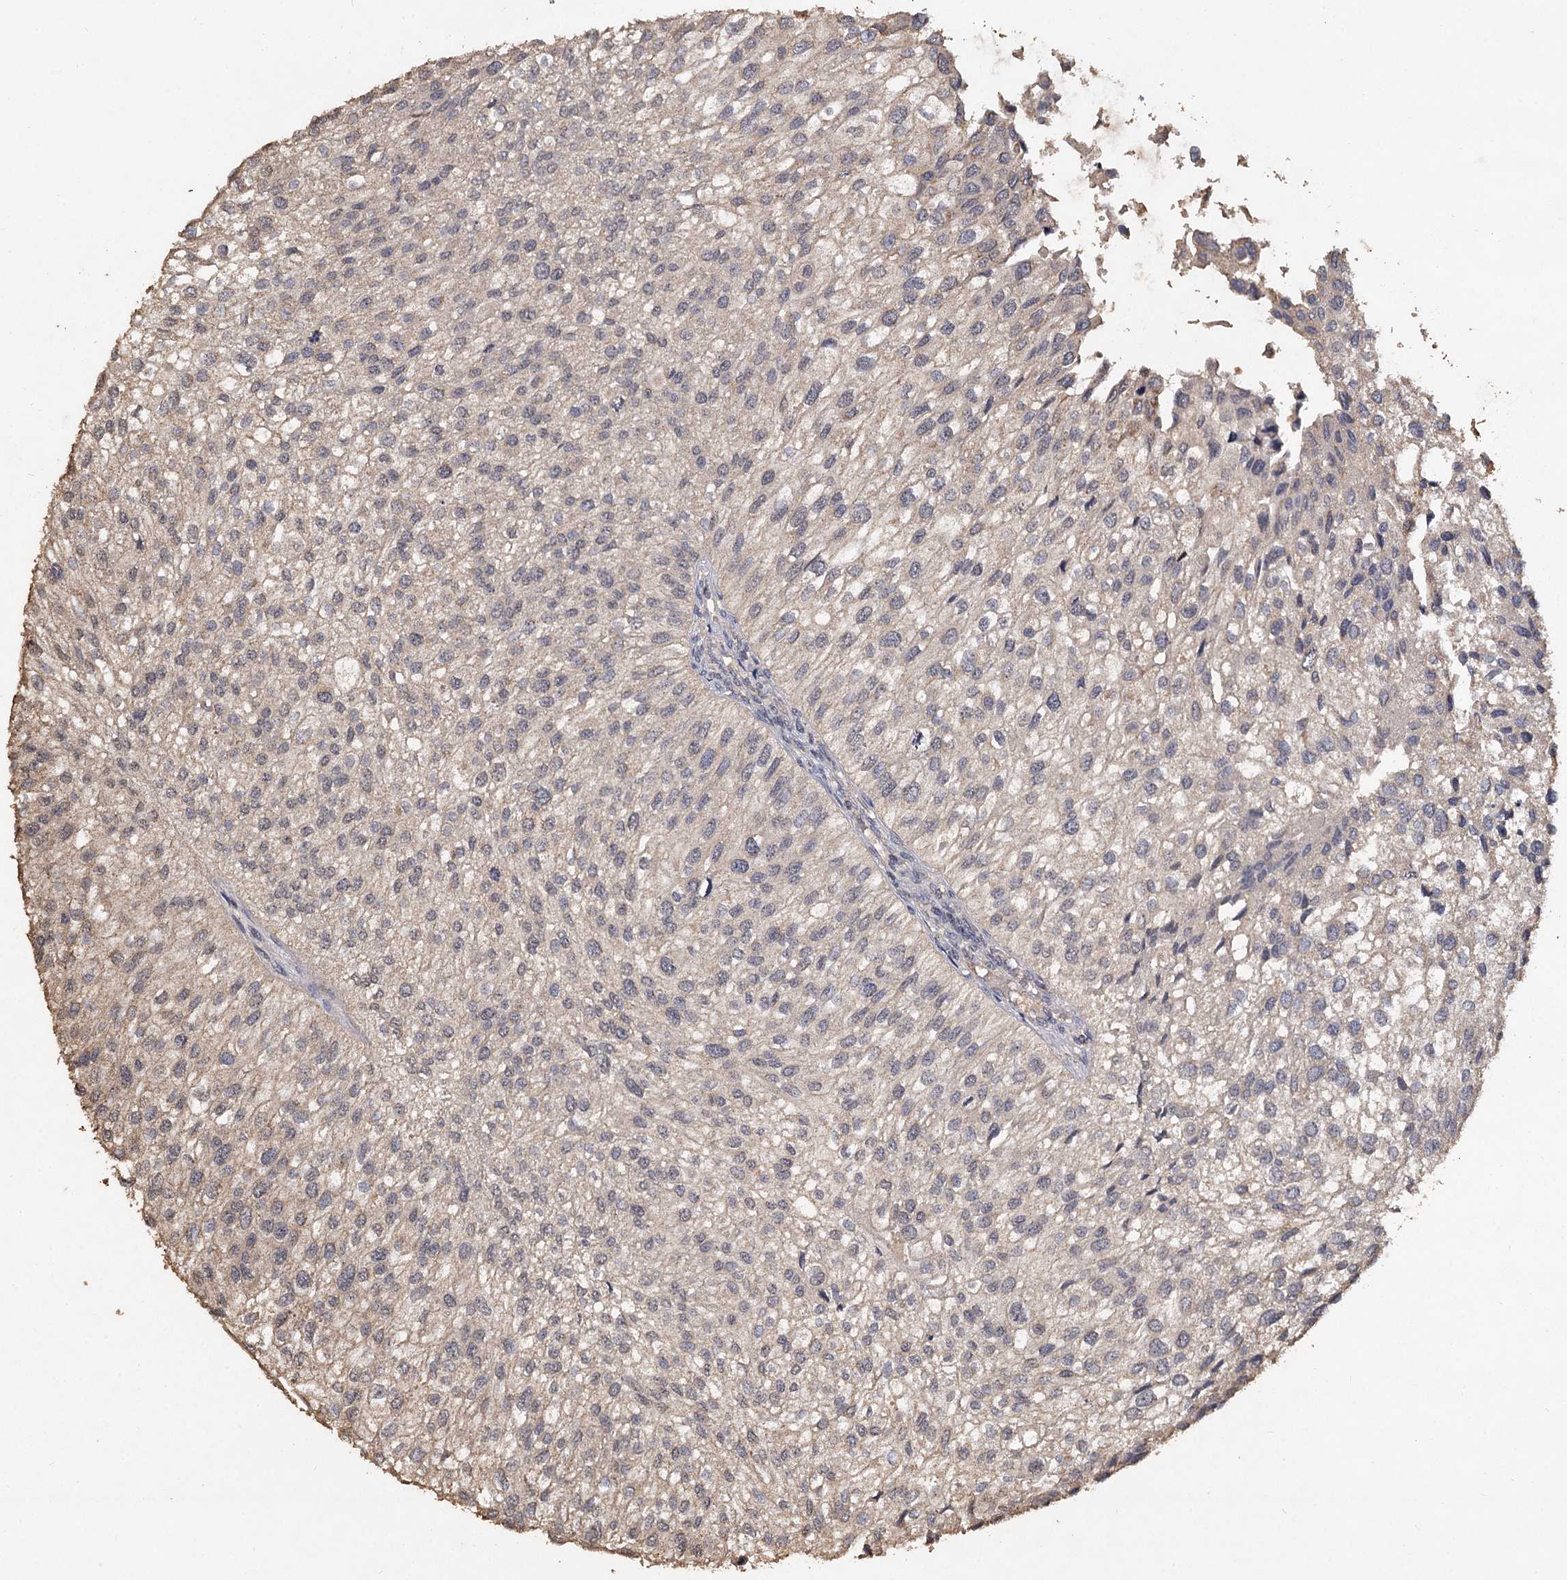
{"staining": {"intensity": "negative", "quantity": "none", "location": "none"}, "tissue": "urothelial cancer", "cell_type": "Tumor cells", "image_type": "cancer", "snomed": [{"axis": "morphology", "description": "Urothelial carcinoma, Low grade"}, {"axis": "topography", "description": "Urinary bladder"}], "caption": "The image shows no significant positivity in tumor cells of urothelial carcinoma (low-grade).", "gene": "CCDC61", "patient": {"sex": "female", "age": 89}}